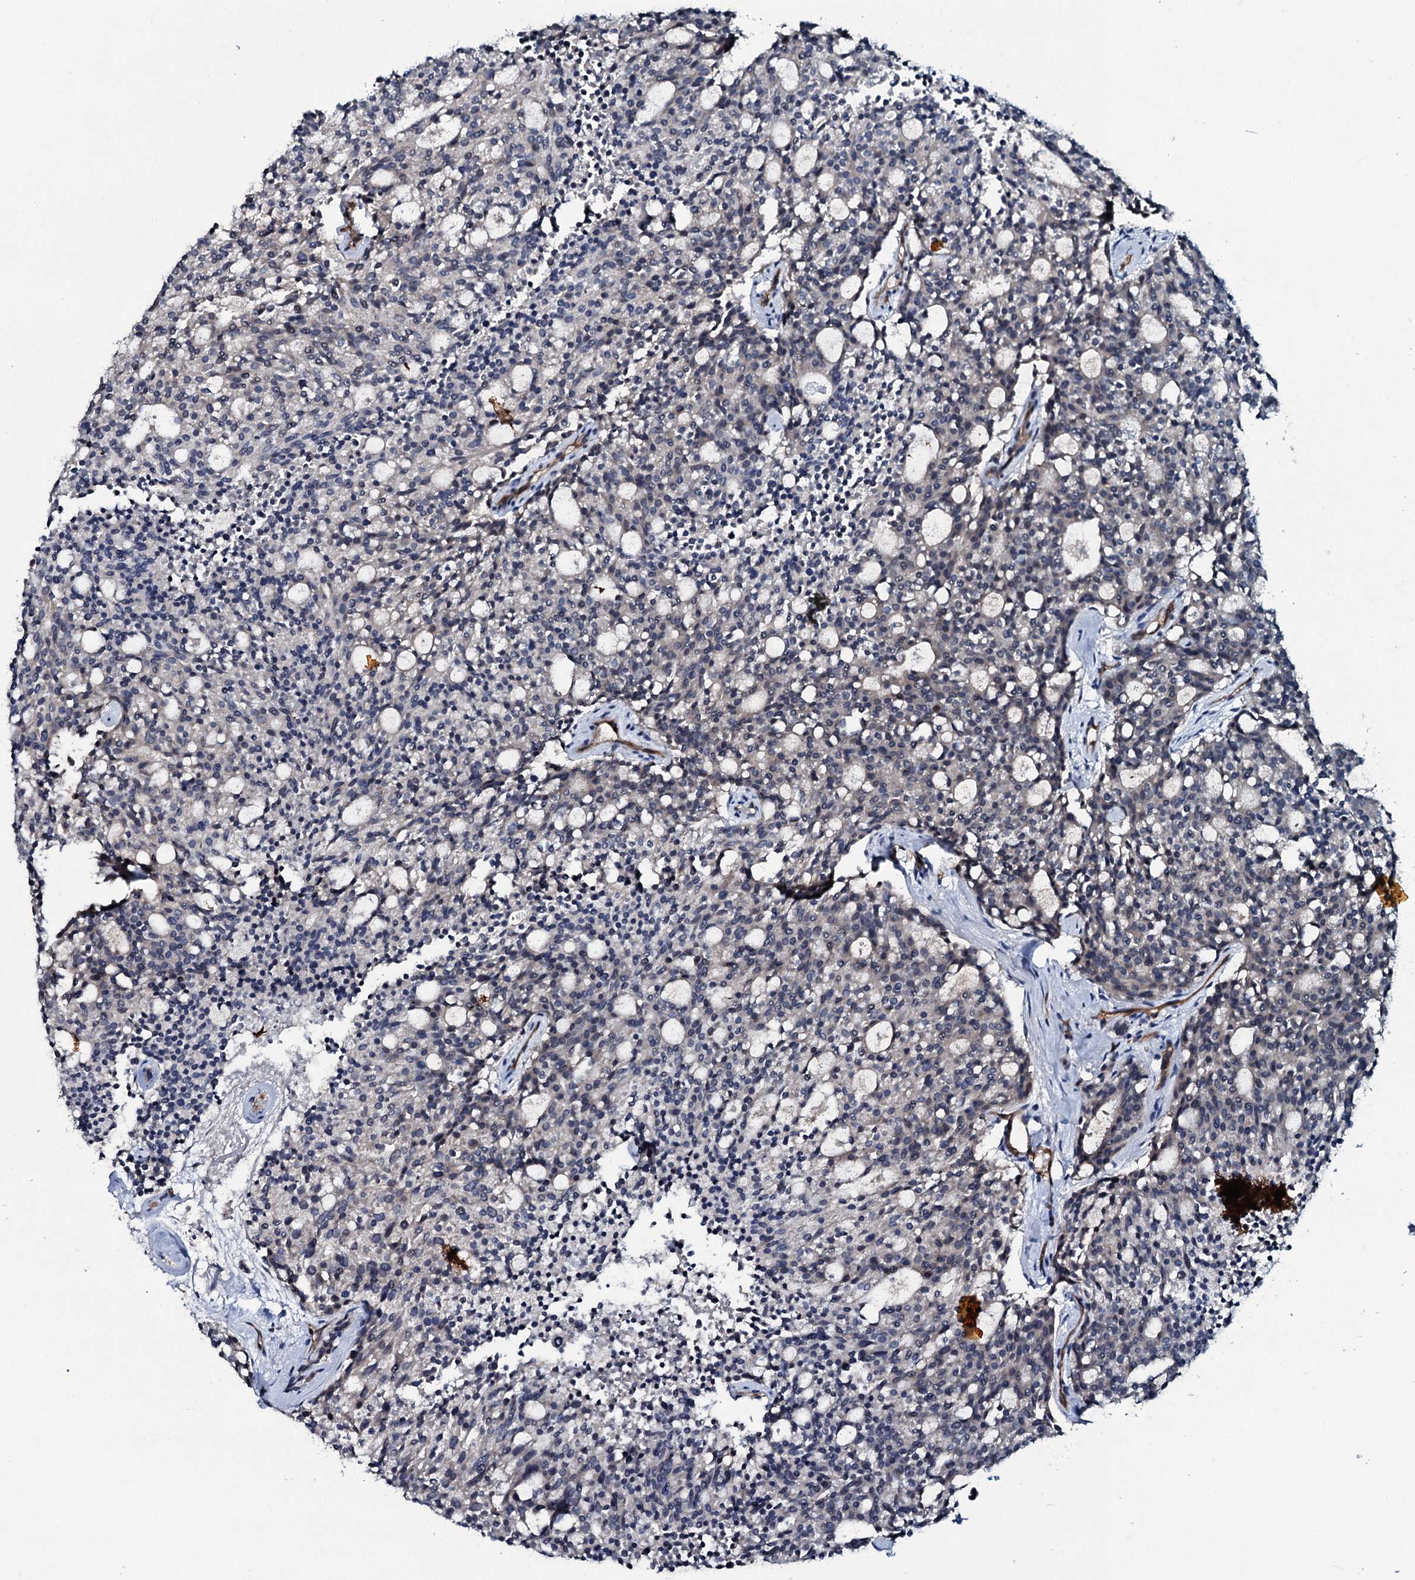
{"staining": {"intensity": "negative", "quantity": "none", "location": "none"}, "tissue": "carcinoid", "cell_type": "Tumor cells", "image_type": "cancer", "snomed": [{"axis": "morphology", "description": "Carcinoid, malignant, NOS"}, {"axis": "topography", "description": "Pancreas"}], "caption": "Immunohistochemistry (IHC) of carcinoid (malignant) displays no staining in tumor cells.", "gene": "CLEC14A", "patient": {"sex": "female", "age": 54}}